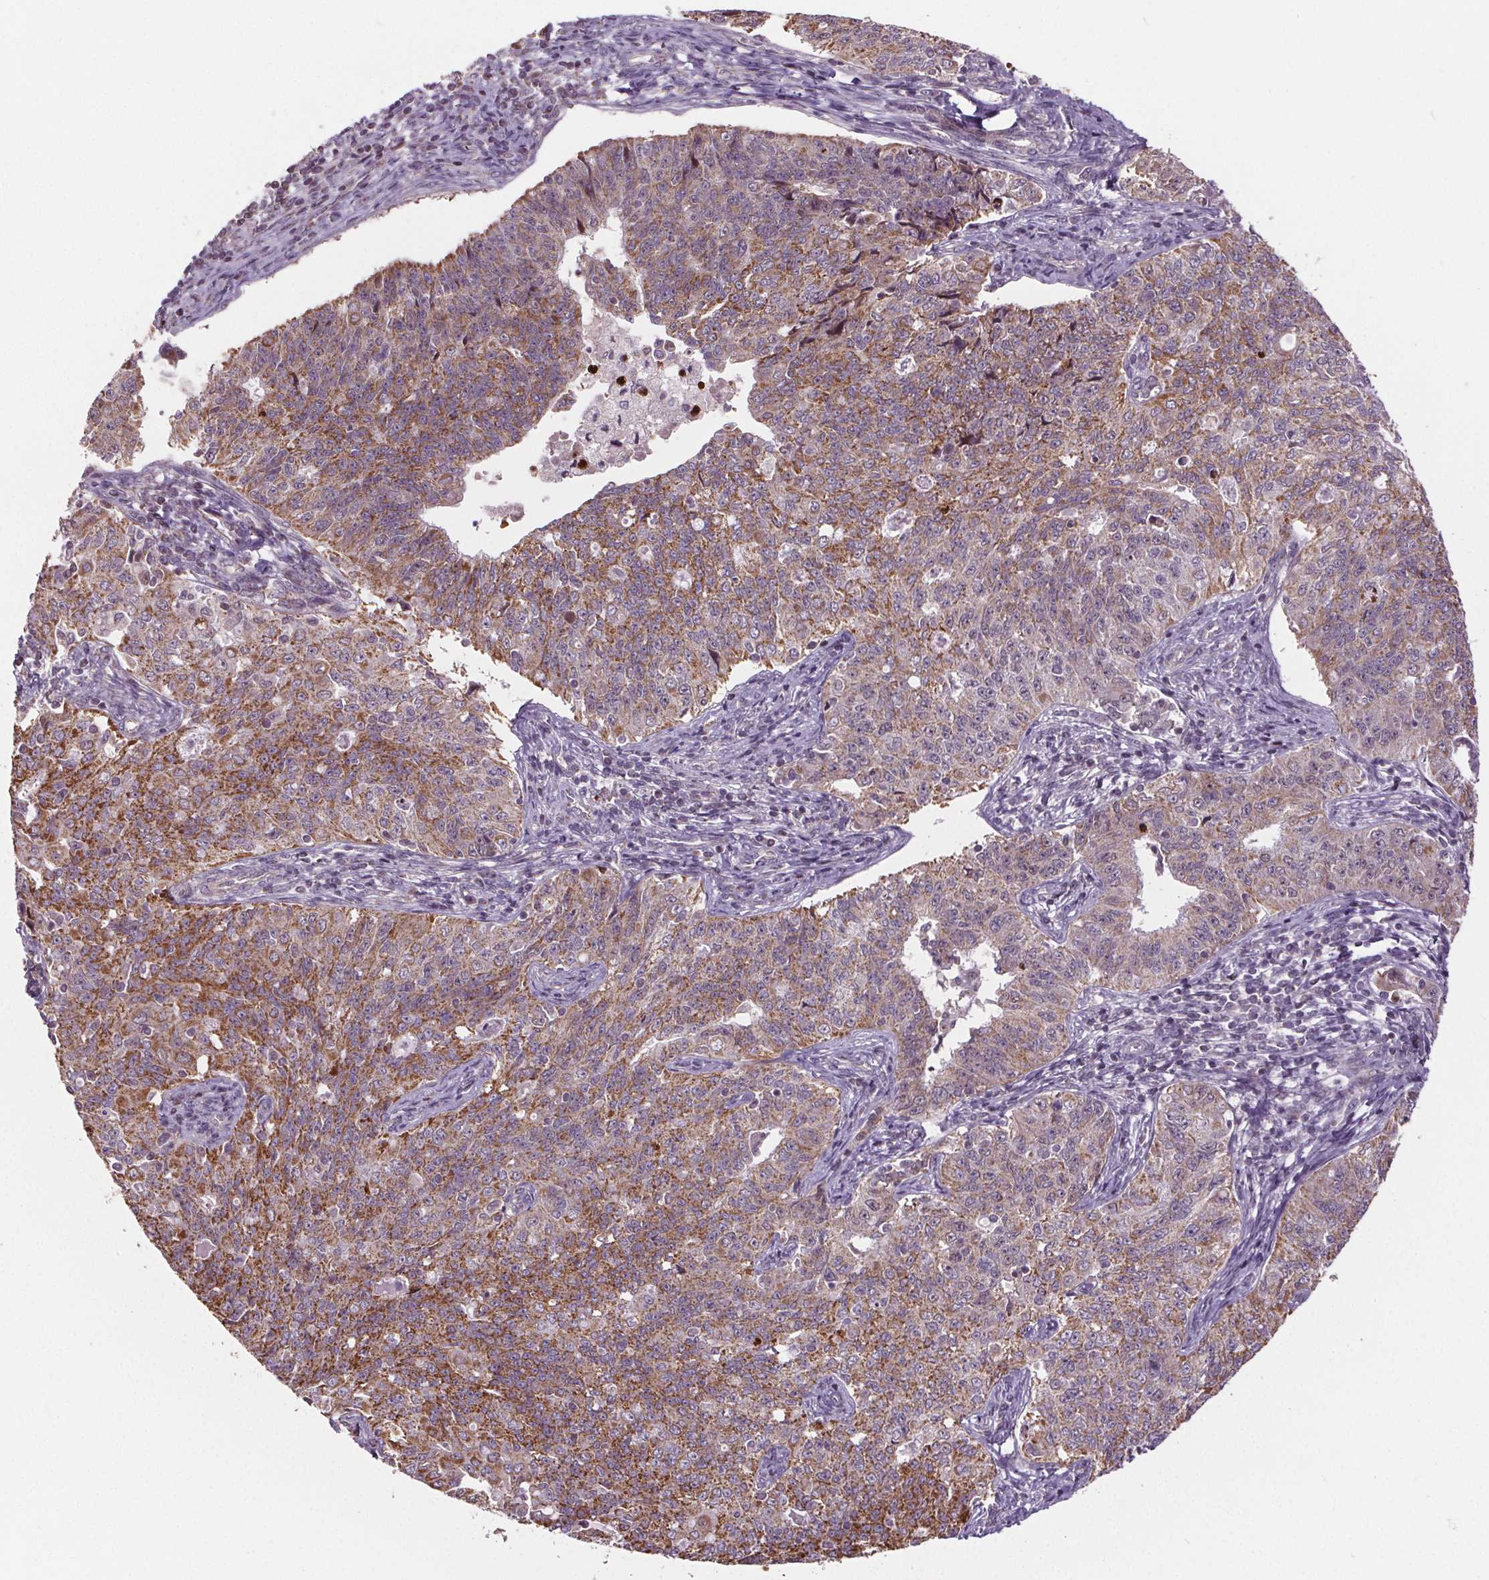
{"staining": {"intensity": "moderate", "quantity": ">75%", "location": "cytoplasmic/membranous"}, "tissue": "endometrial cancer", "cell_type": "Tumor cells", "image_type": "cancer", "snomed": [{"axis": "morphology", "description": "Adenocarcinoma, NOS"}, {"axis": "topography", "description": "Endometrium"}], "caption": "Immunohistochemical staining of adenocarcinoma (endometrial) reveals medium levels of moderate cytoplasmic/membranous positivity in about >75% of tumor cells.", "gene": "SUCLA2", "patient": {"sex": "female", "age": 43}}